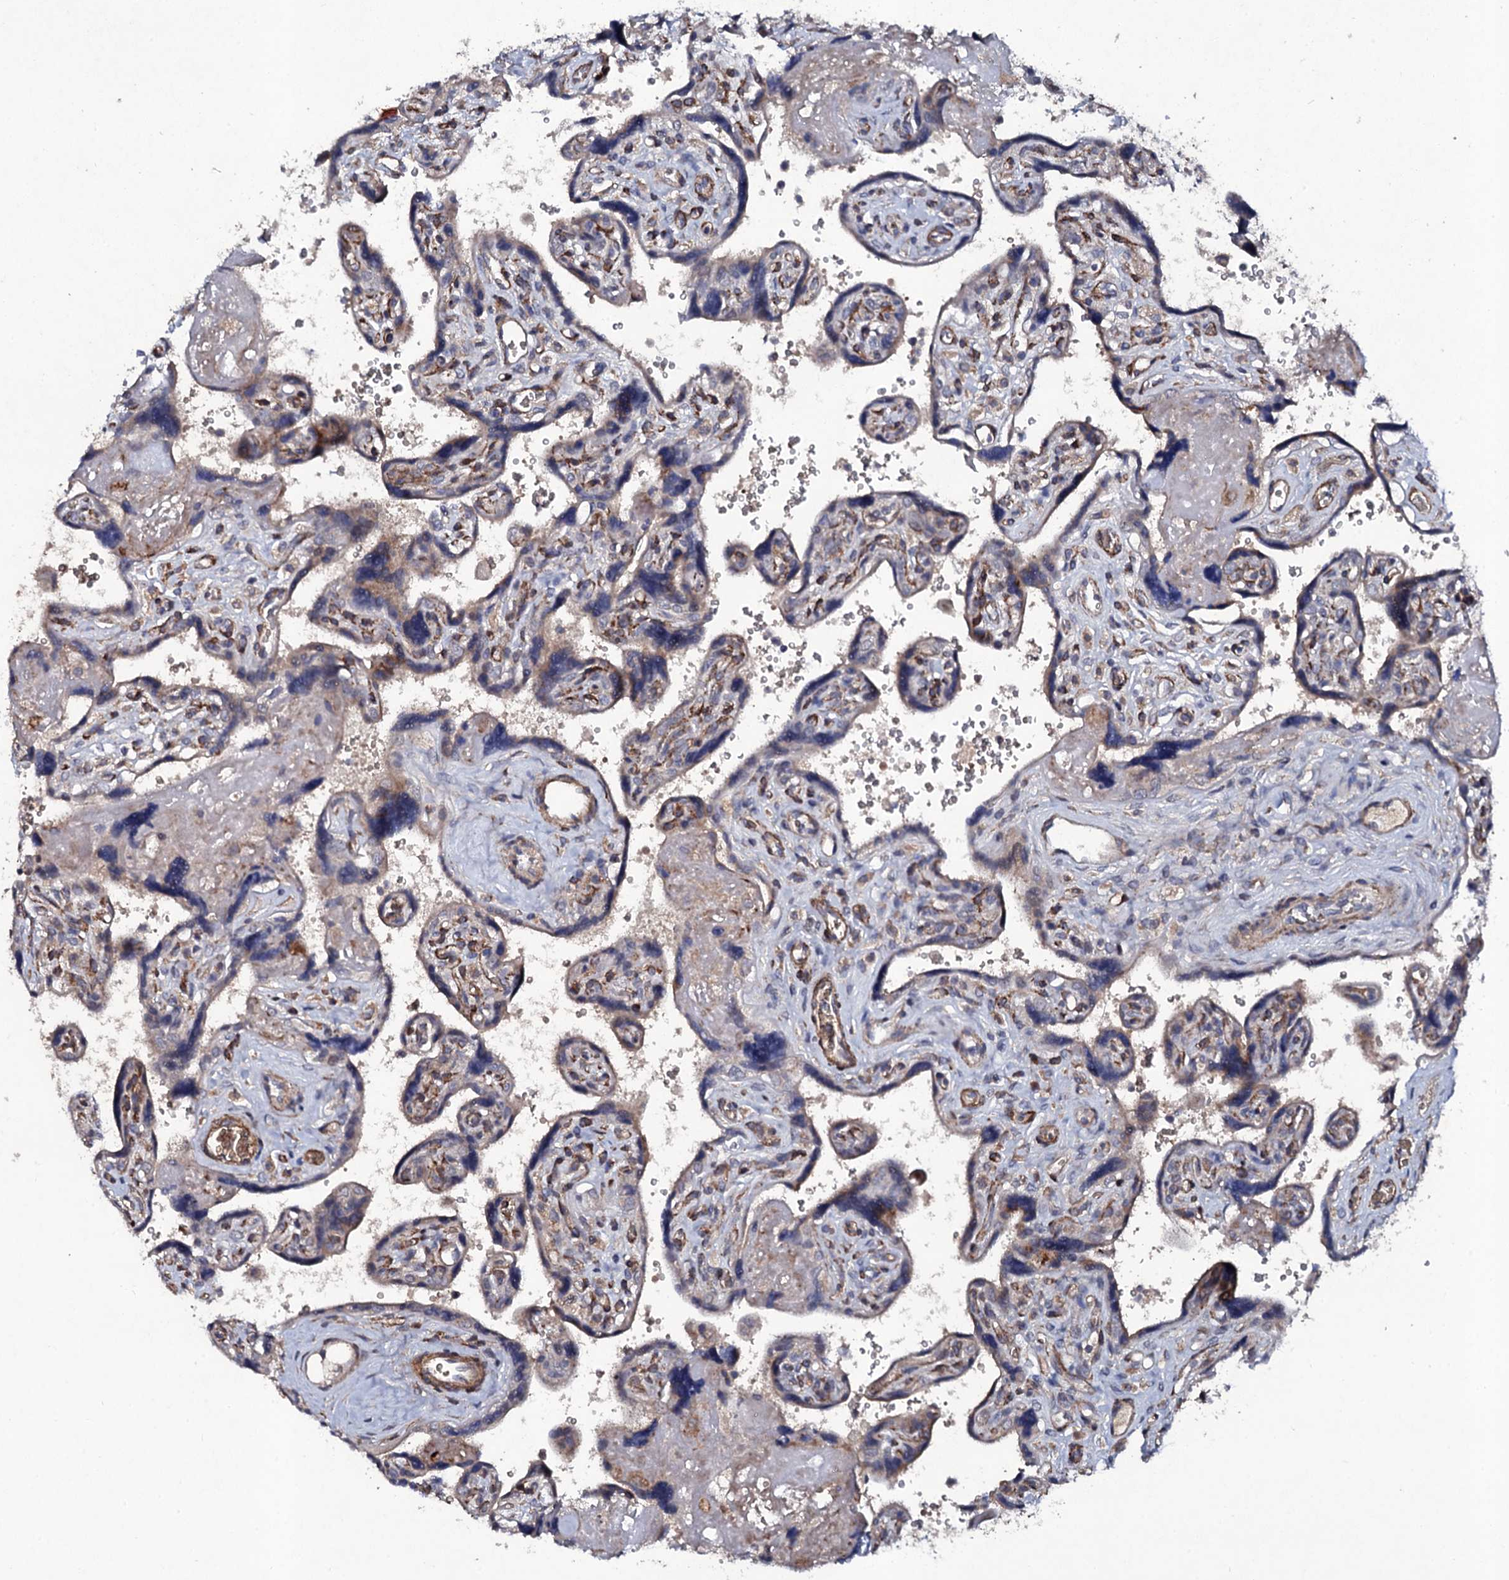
{"staining": {"intensity": "weak", "quantity": "25%-75%", "location": "cytoplasmic/membranous"}, "tissue": "placenta", "cell_type": "Trophoblastic cells", "image_type": "normal", "snomed": [{"axis": "morphology", "description": "Normal tissue, NOS"}, {"axis": "topography", "description": "Placenta"}], "caption": "About 25%-75% of trophoblastic cells in normal human placenta show weak cytoplasmic/membranous protein expression as visualized by brown immunohistochemical staining.", "gene": "LRRC28", "patient": {"sex": "female", "age": 39}}